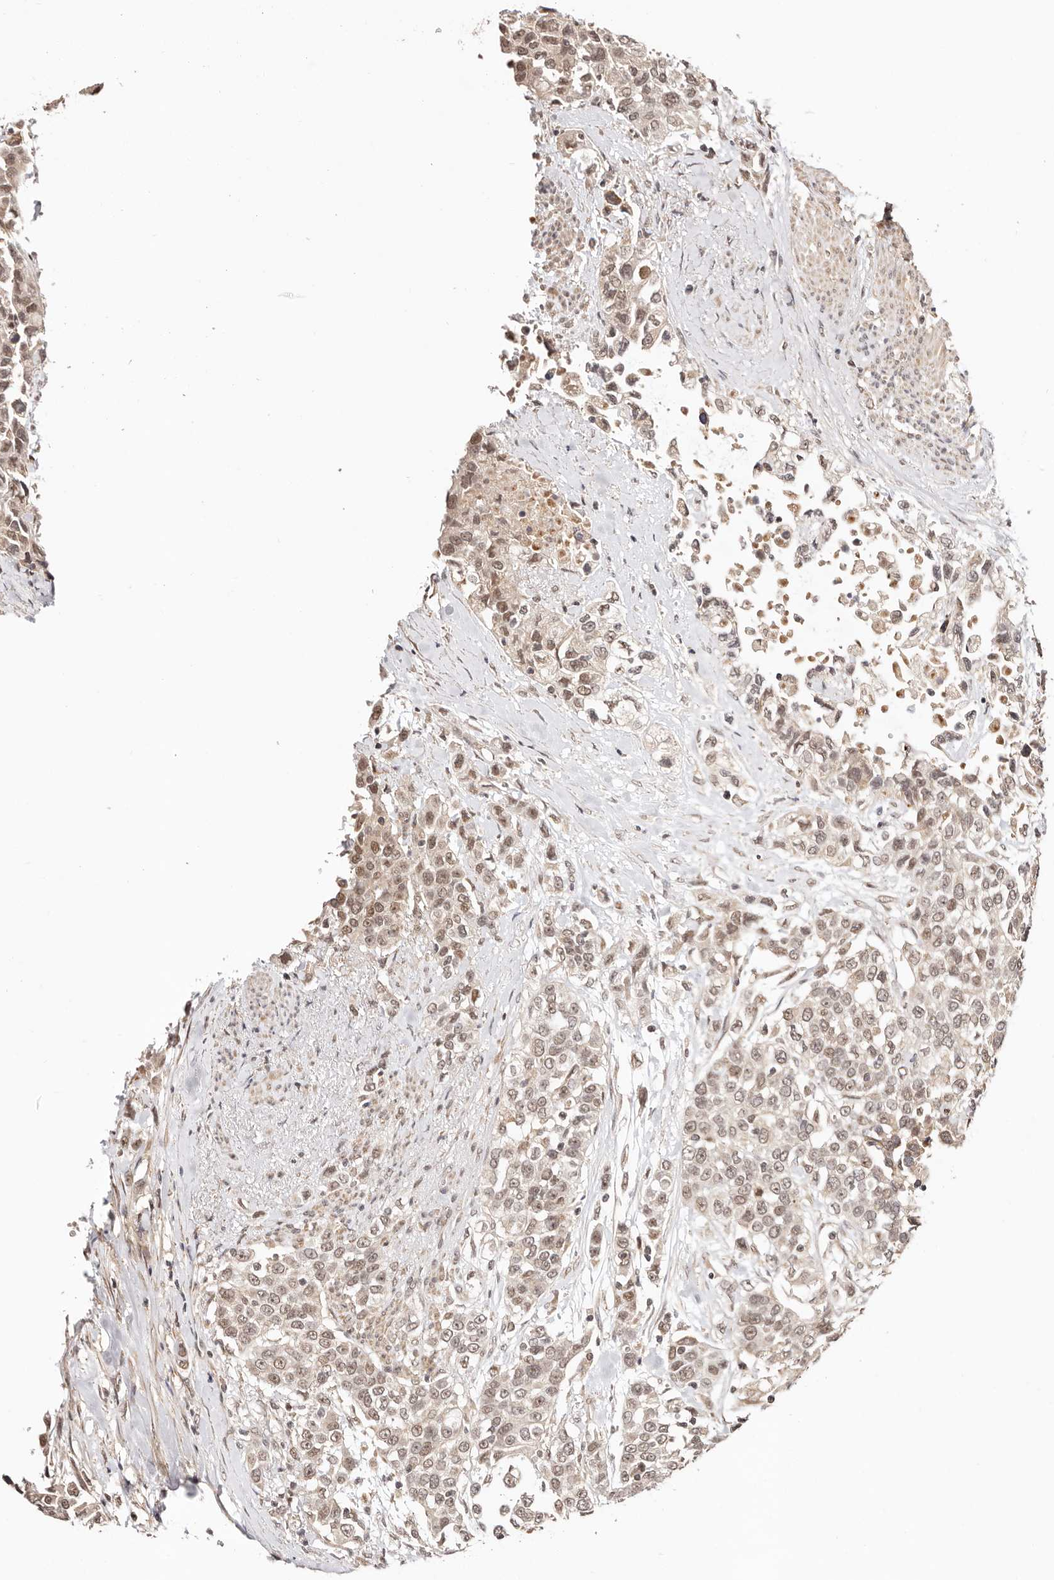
{"staining": {"intensity": "moderate", "quantity": ">75%", "location": "nuclear"}, "tissue": "urothelial cancer", "cell_type": "Tumor cells", "image_type": "cancer", "snomed": [{"axis": "morphology", "description": "Urothelial carcinoma, High grade"}, {"axis": "topography", "description": "Urinary bladder"}], "caption": "Tumor cells reveal medium levels of moderate nuclear positivity in approximately >75% of cells in human high-grade urothelial carcinoma.", "gene": "CTNNBL1", "patient": {"sex": "female", "age": 80}}